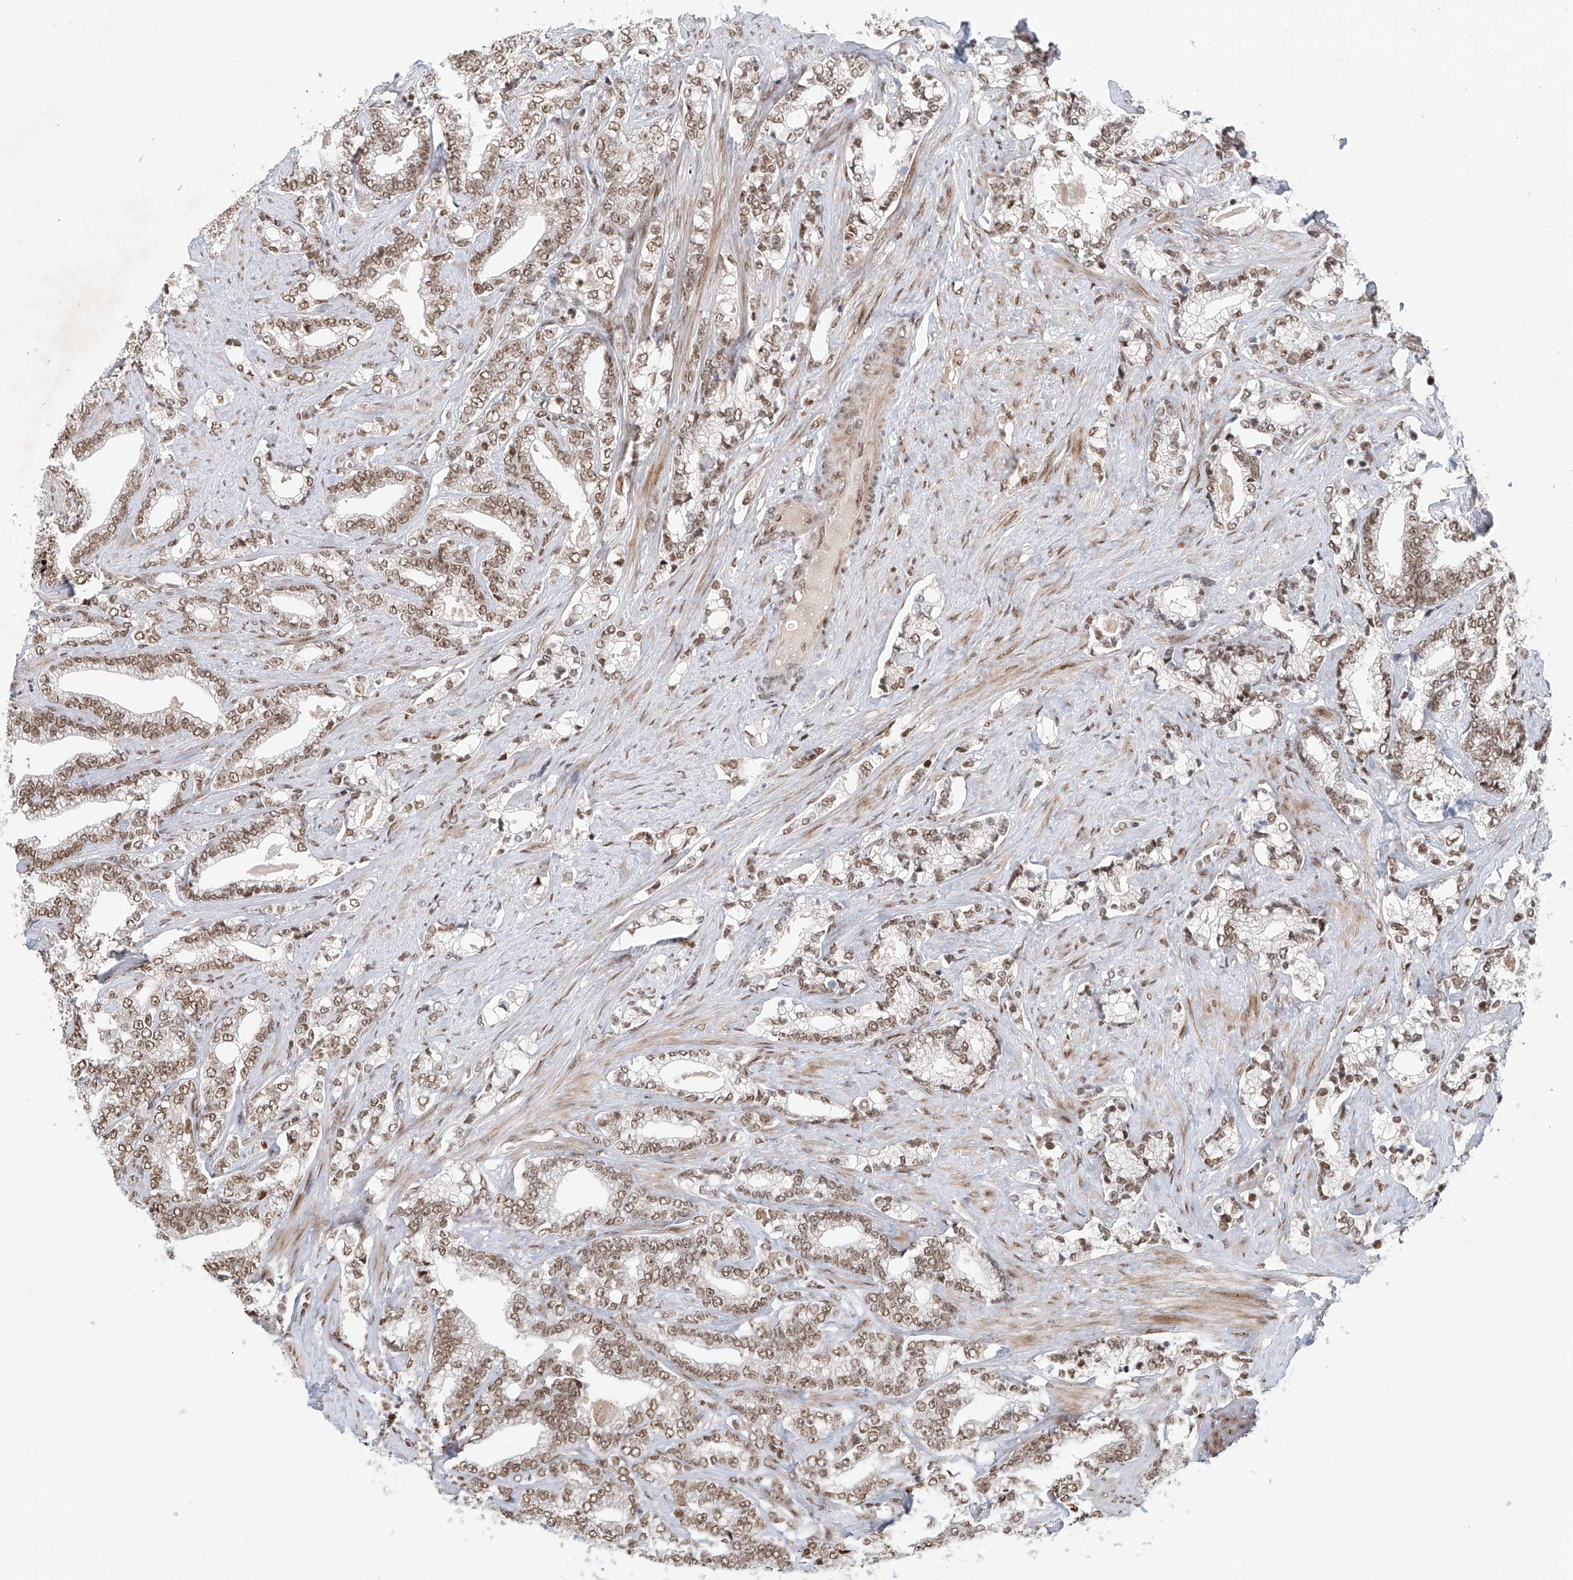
{"staining": {"intensity": "moderate", "quantity": ">75%", "location": "nuclear"}, "tissue": "prostate cancer", "cell_type": "Tumor cells", "image_type": "cancer", "snomed": [{"axis": "morphology", "description": "Adenocarcinoma, High grade"}, {"axis": "topography", "description": "Prostate and seminal vesicle, NOS"}], "caption": "Moderate nuclear expression for a protein is seen in approximately >75% of tumor cells of prostate cancer (high-grade adenocarcinoma) using immunohistochemistry (IHC).", "gene": "ZNF470", "patient": {"sex": "male", "age": 67}}